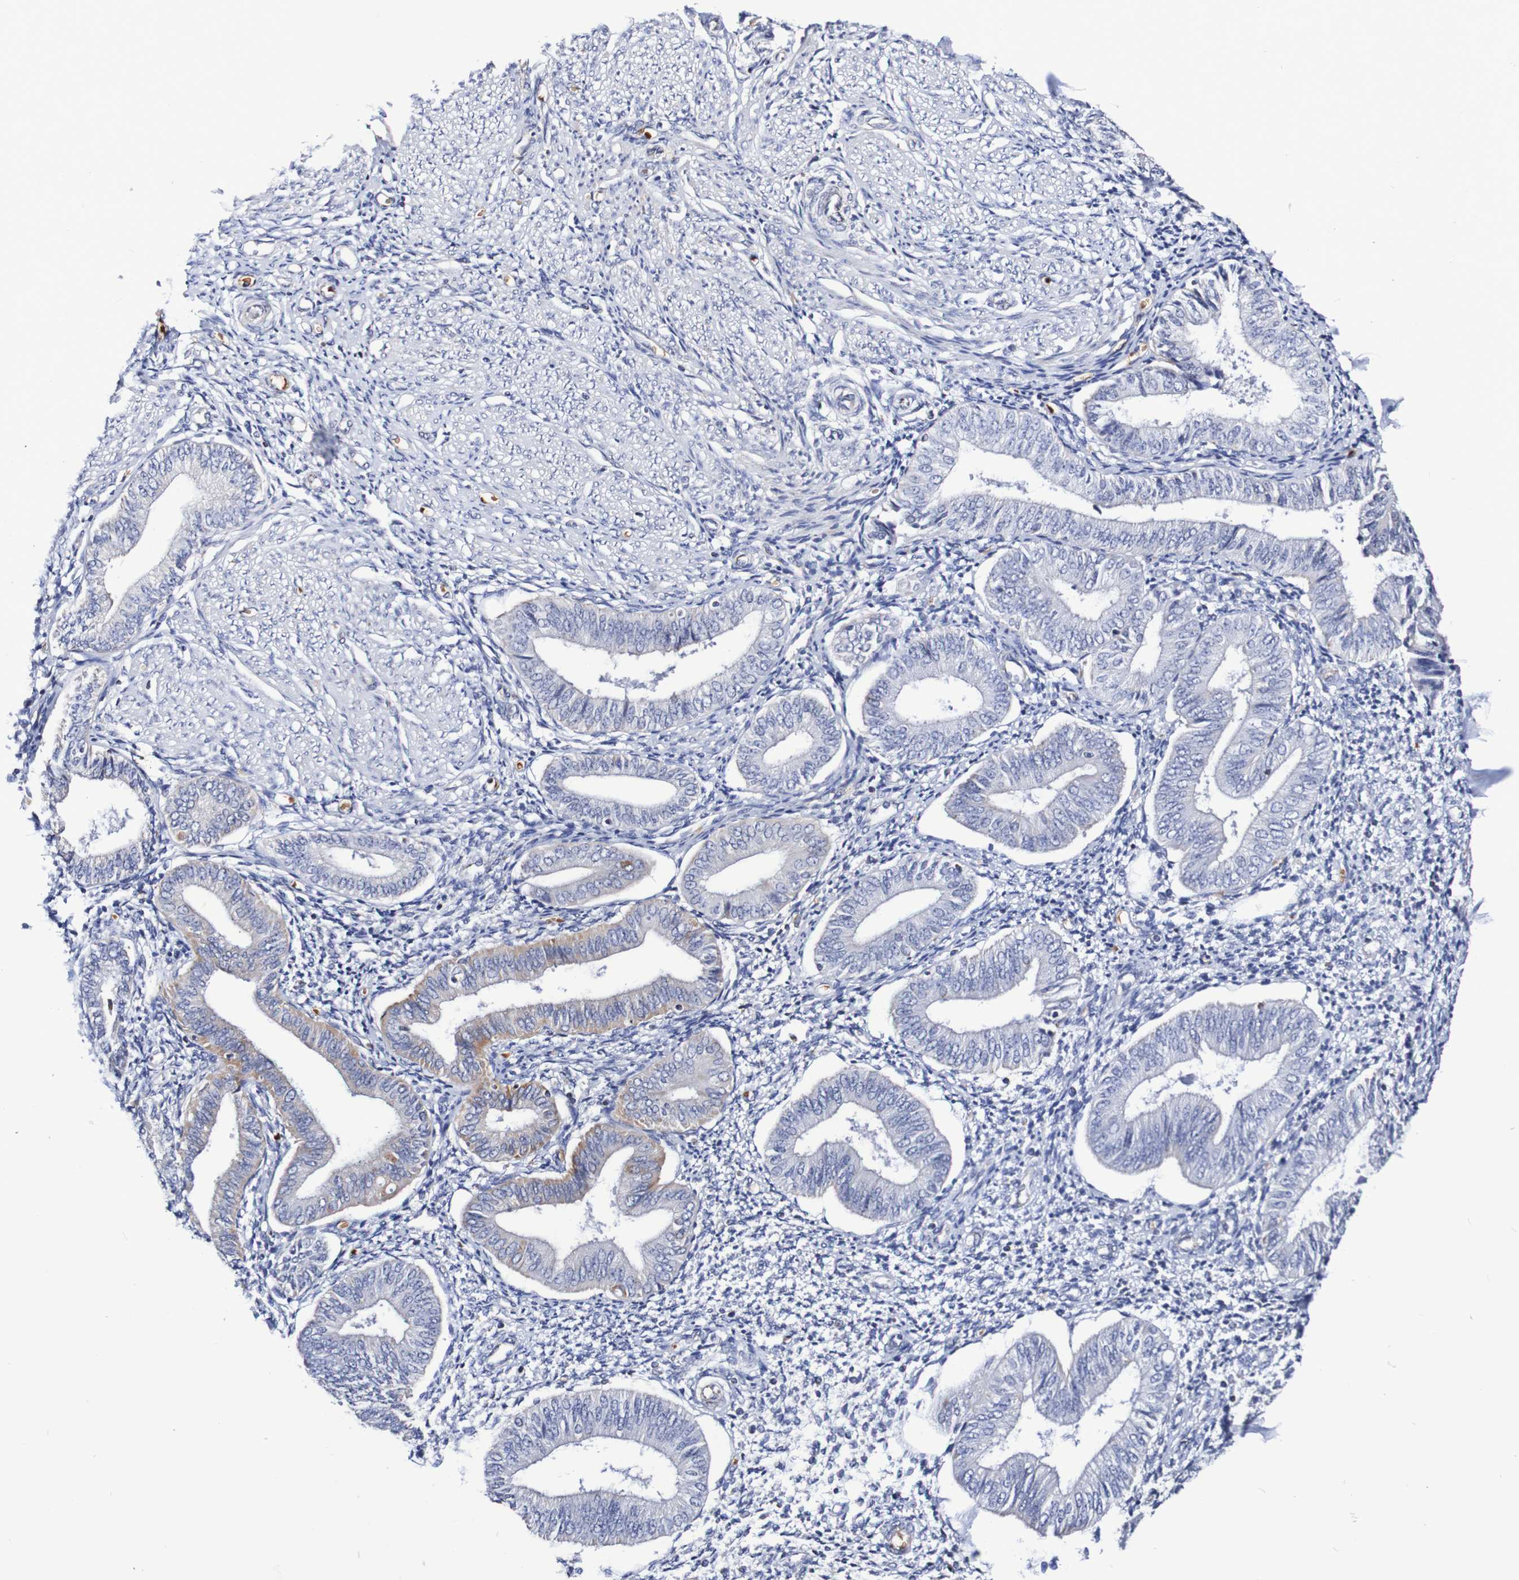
{"staining": {"intensity": "moderate", "quantity": "<25%", "location": "cytoplasmic/membranous"}, "tissue": "endometrium", "cell_type": "Cells in endometrial stroma", "image_type": "normal", "snomed": [{"axis": "morphology", "description": "Normal tissue, NOS"}, {"axis": "topography", "description": "Endometrium"}], "caption": "IHC photomicrograph of benign endometrium: human endometrium stained using immunohistochemistry (IHC) demonstrates low levels of moderate protein expression localized specifically in the cytoplasmic/membranous of cells in endometrial stroma, appearing as a cytoplasmic/membranous brown color.", "gene": "WNT4", "patient": {"sex": "female", "age": 50}}